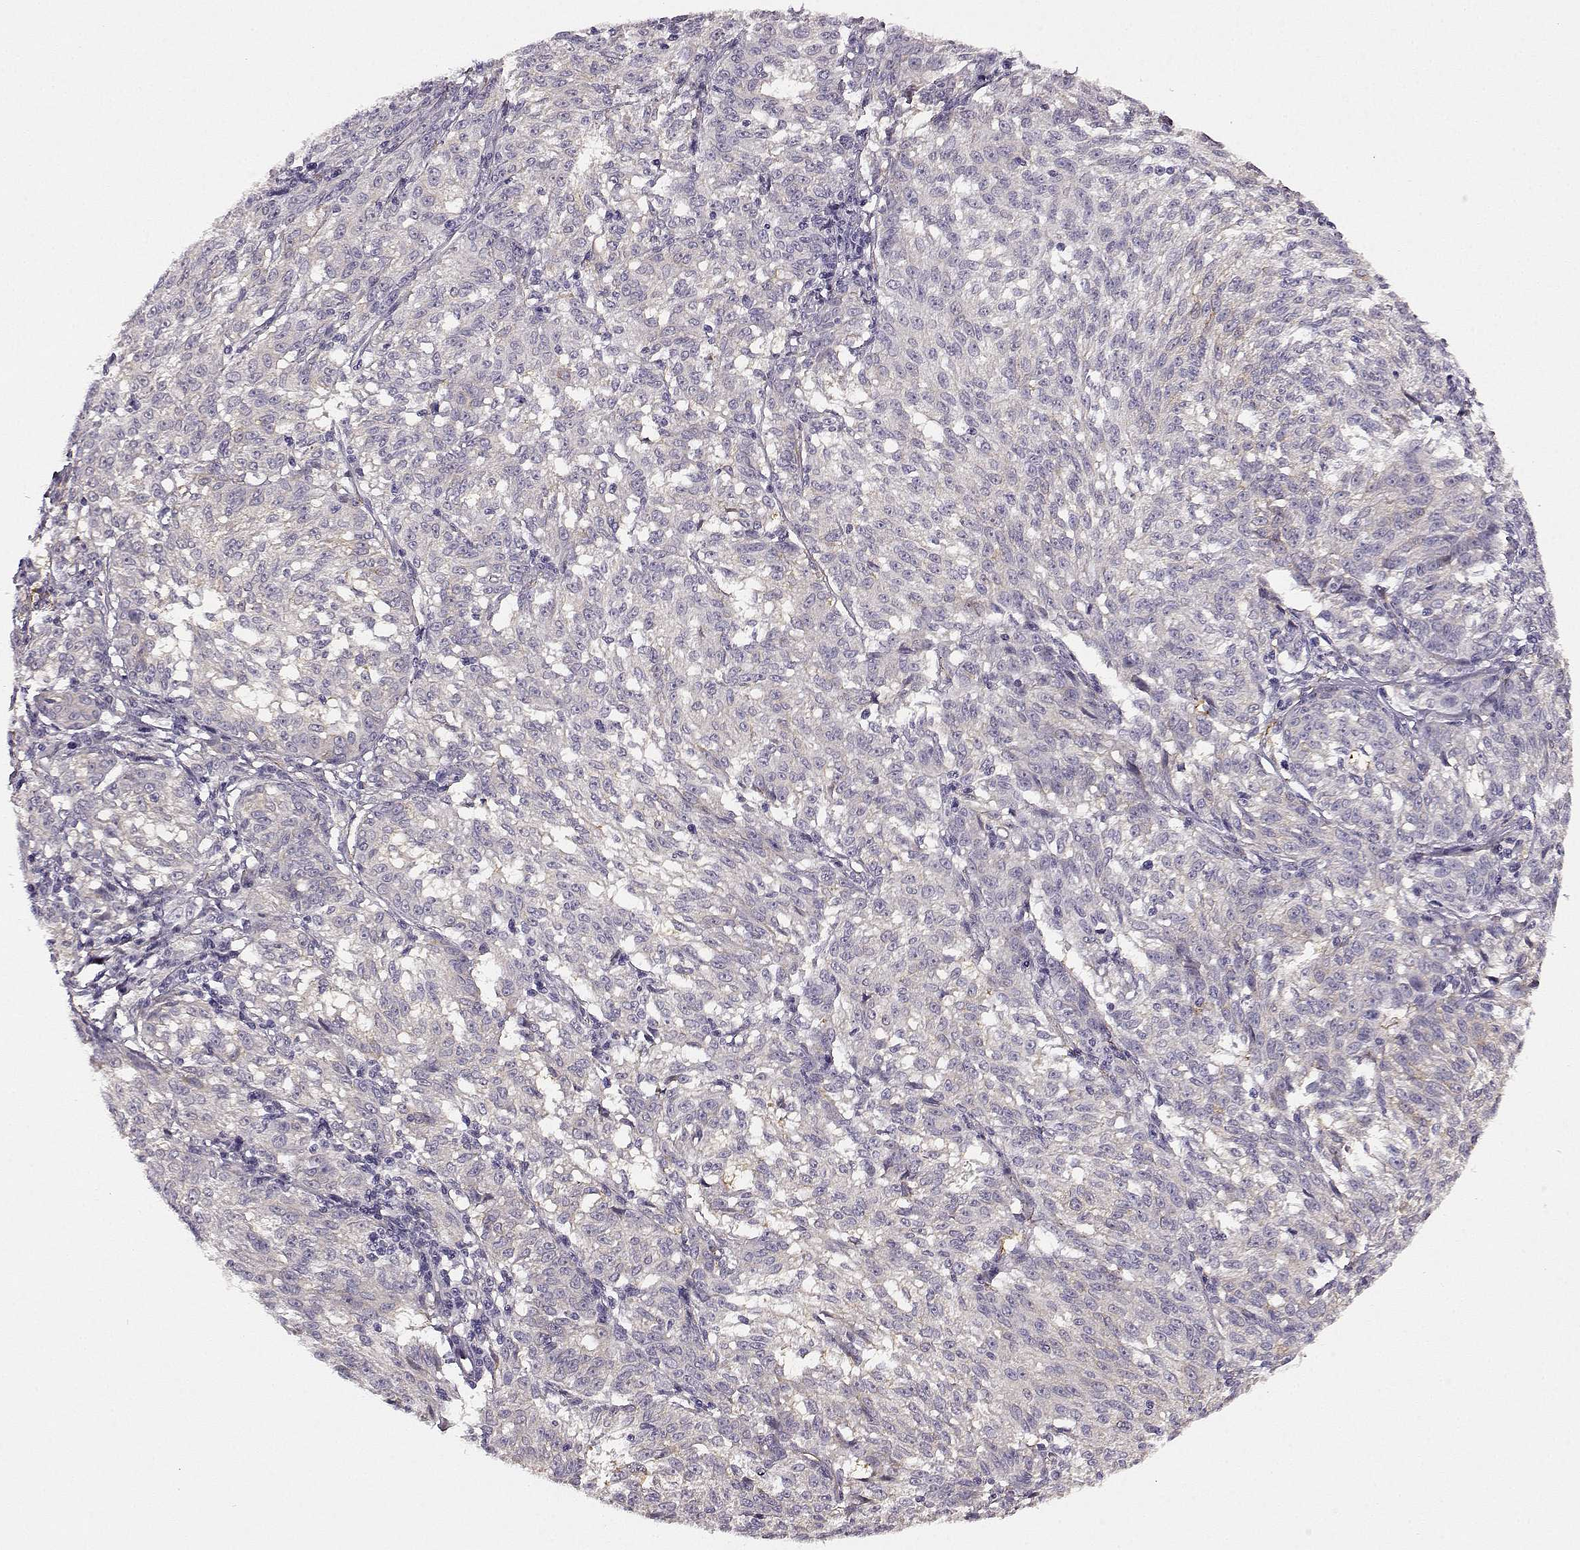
{"staining": {"intensity": "negative", "quantity": "none", "location": "none"}, "tissue": "melanoma", "cell_type": "Tumor cells", "image_type": "cancer", "snomed": [{"axis": "morphology", "description": "Malignant melanoma, NOS"}, {"axis": "topography", "description": "Skin"}], "caption": "DAB immunohistochemical staining of human malignant melanoma reveals no significant expression in tumor cells.", "gene": "TRIM69", "patient": {"sex": "female", "age": 72}}